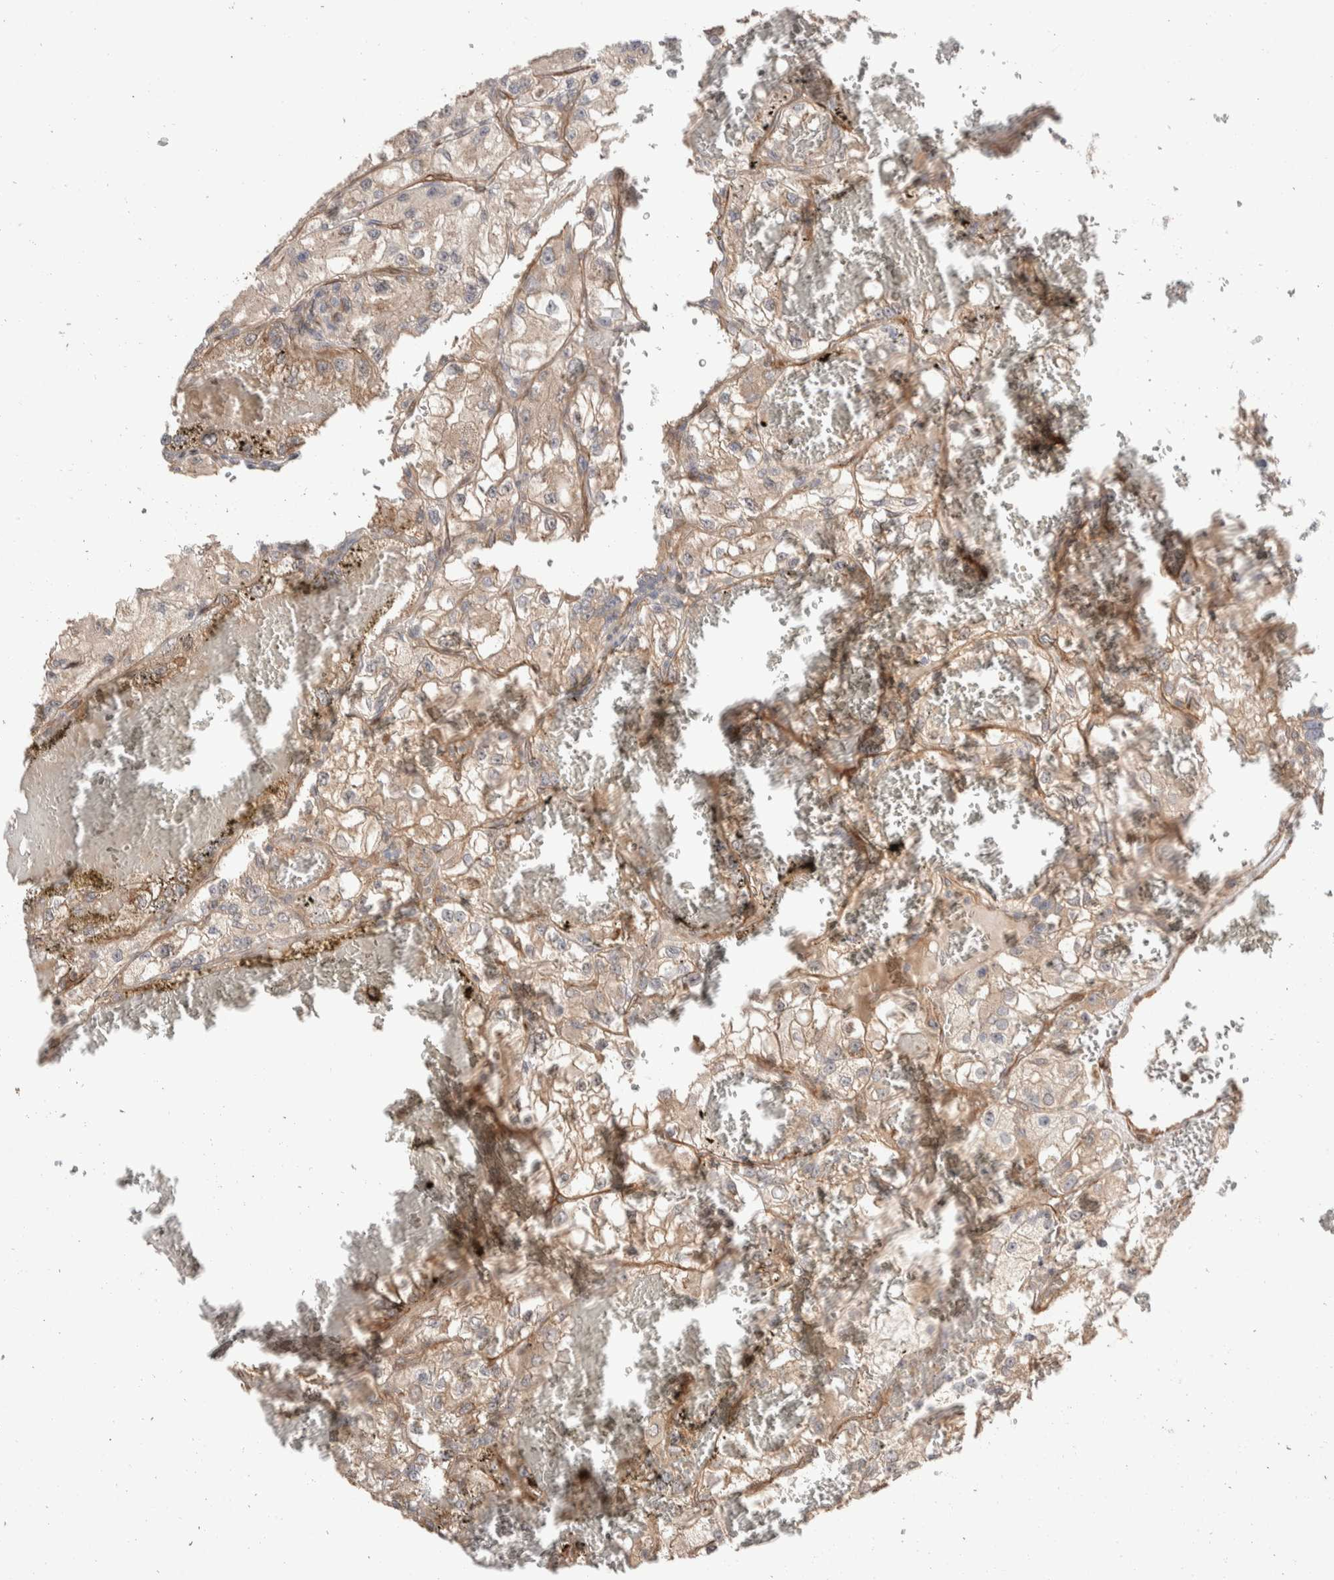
{"staining": {"intensity": "weak", "quantity": ">75%", "location": "cytoplasmic/membranous"}, "tissue": "renal cancer", "cell_type": "Tumor cells", "image_type": "cancer", "snomed": [{"axis": "morphology", "description": "Adenocarcinoma, NOS"}, {"axis": "topography", "description": "Kidney"}], "caption": "This image demonstrates adenocarcinoma (renal) stained with IHC to label a protein in brown. The cytoplasmic/membranous of tumor cells show weak positivity for the protein. Nuclei are counter-stained blue.", "gene": "ERC1", "patient": {"sex": "female", "age": 57}}